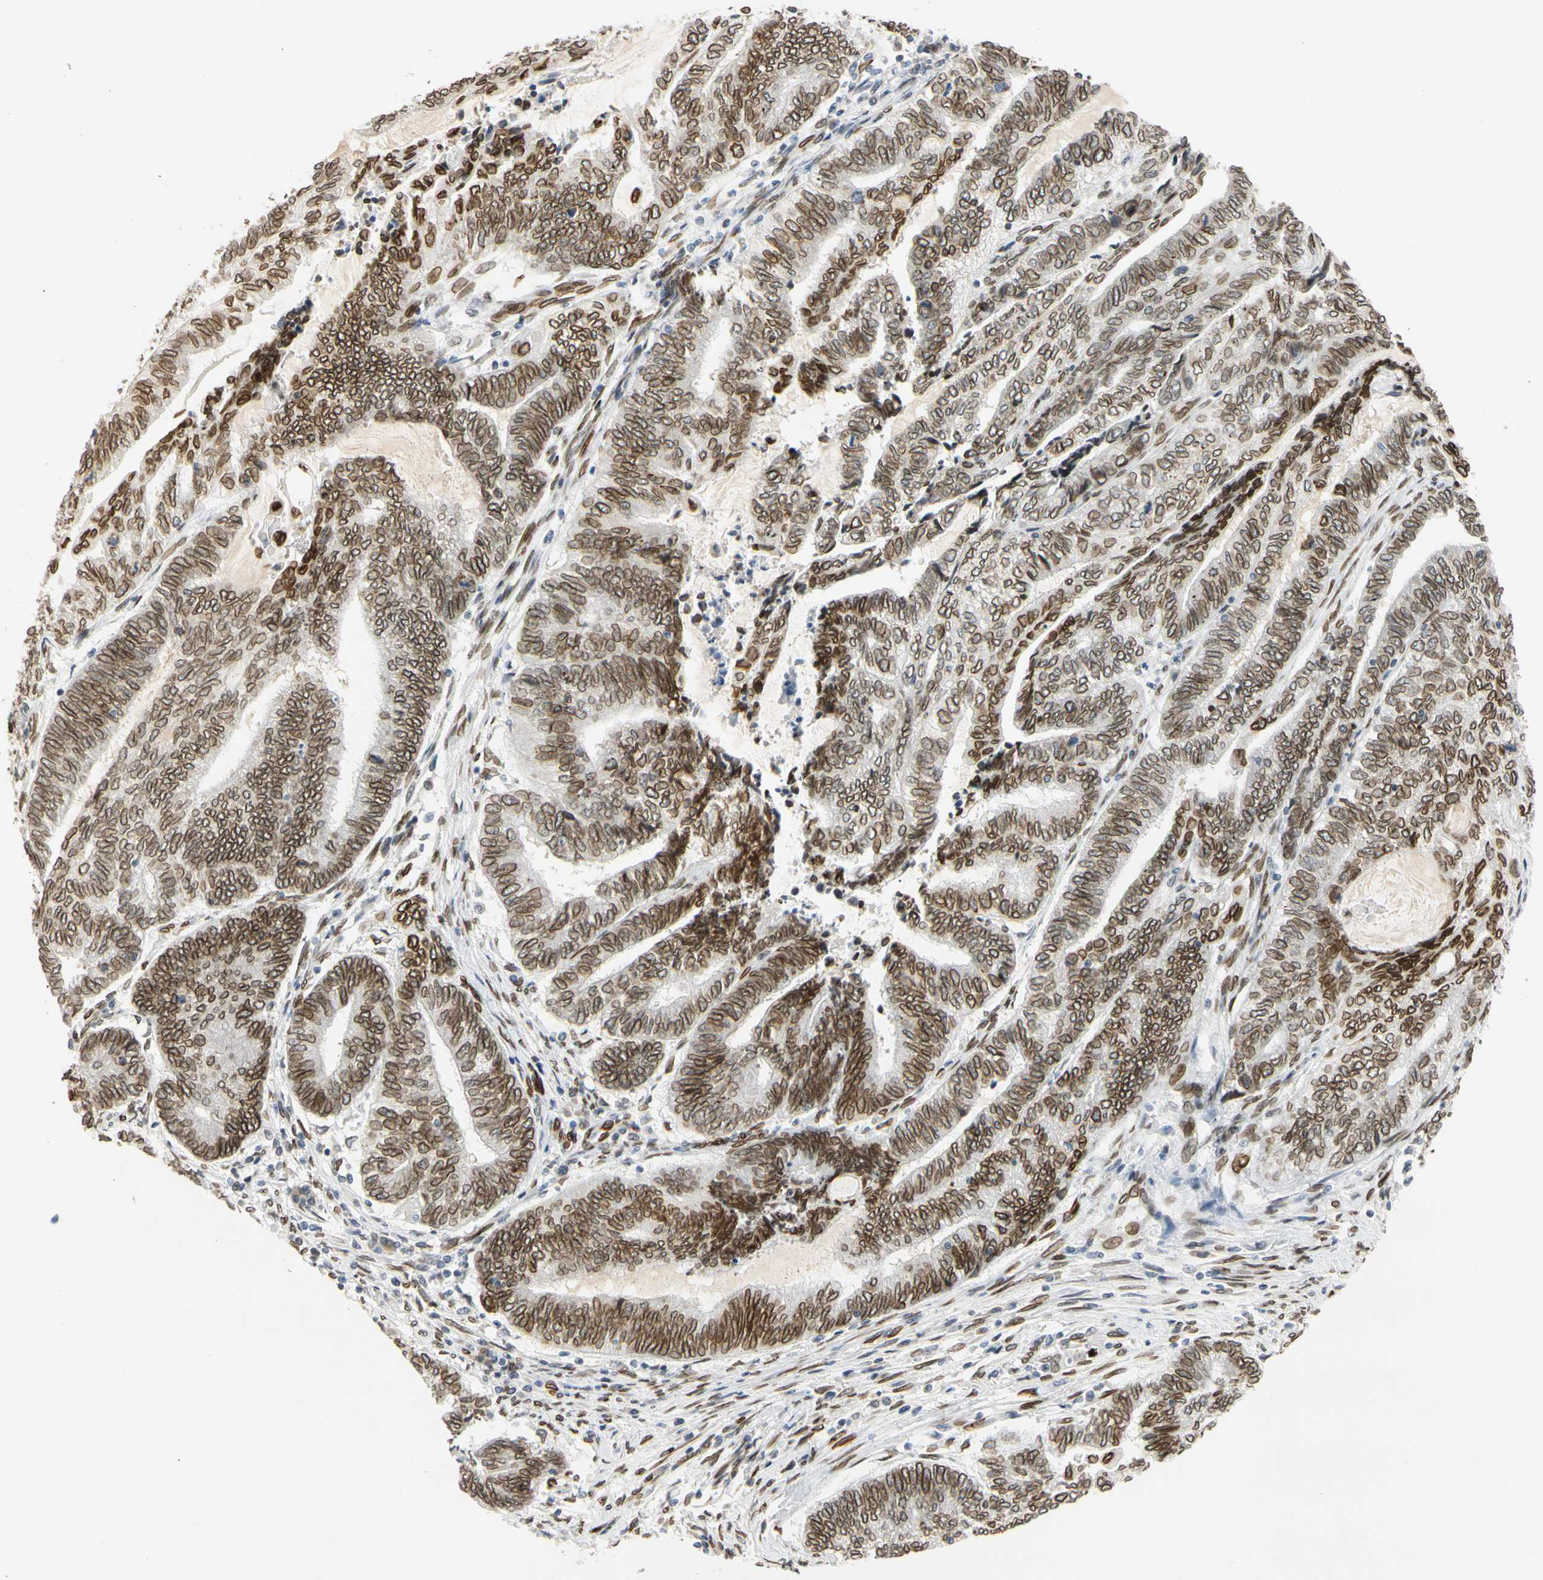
{"staining": {"intensity": "strong", "quantity": ">75%", "location": "cytoplasmic/membranous,nuclear"}, "tissue": "endometrial cancer", "cell_type": "Tumor cells", "image_type": "cancer", "snomed": [{"axis": "morphology", "description": "Adenocarcinoma, NOS"}, {"axis": "topography", "description": "Uterus"}, {"axis": "topography", "description": "Endometrium"}], "caption": "IHC micrograph of human endometrial cancer stained for a protein (brown), which exhibits high levels of strong cytoplasmic/membranous and nuclear expression in approximately >75% of tumor cells.", "gene": "SUN1", "patient": {"sex": "female", "age": 70}}